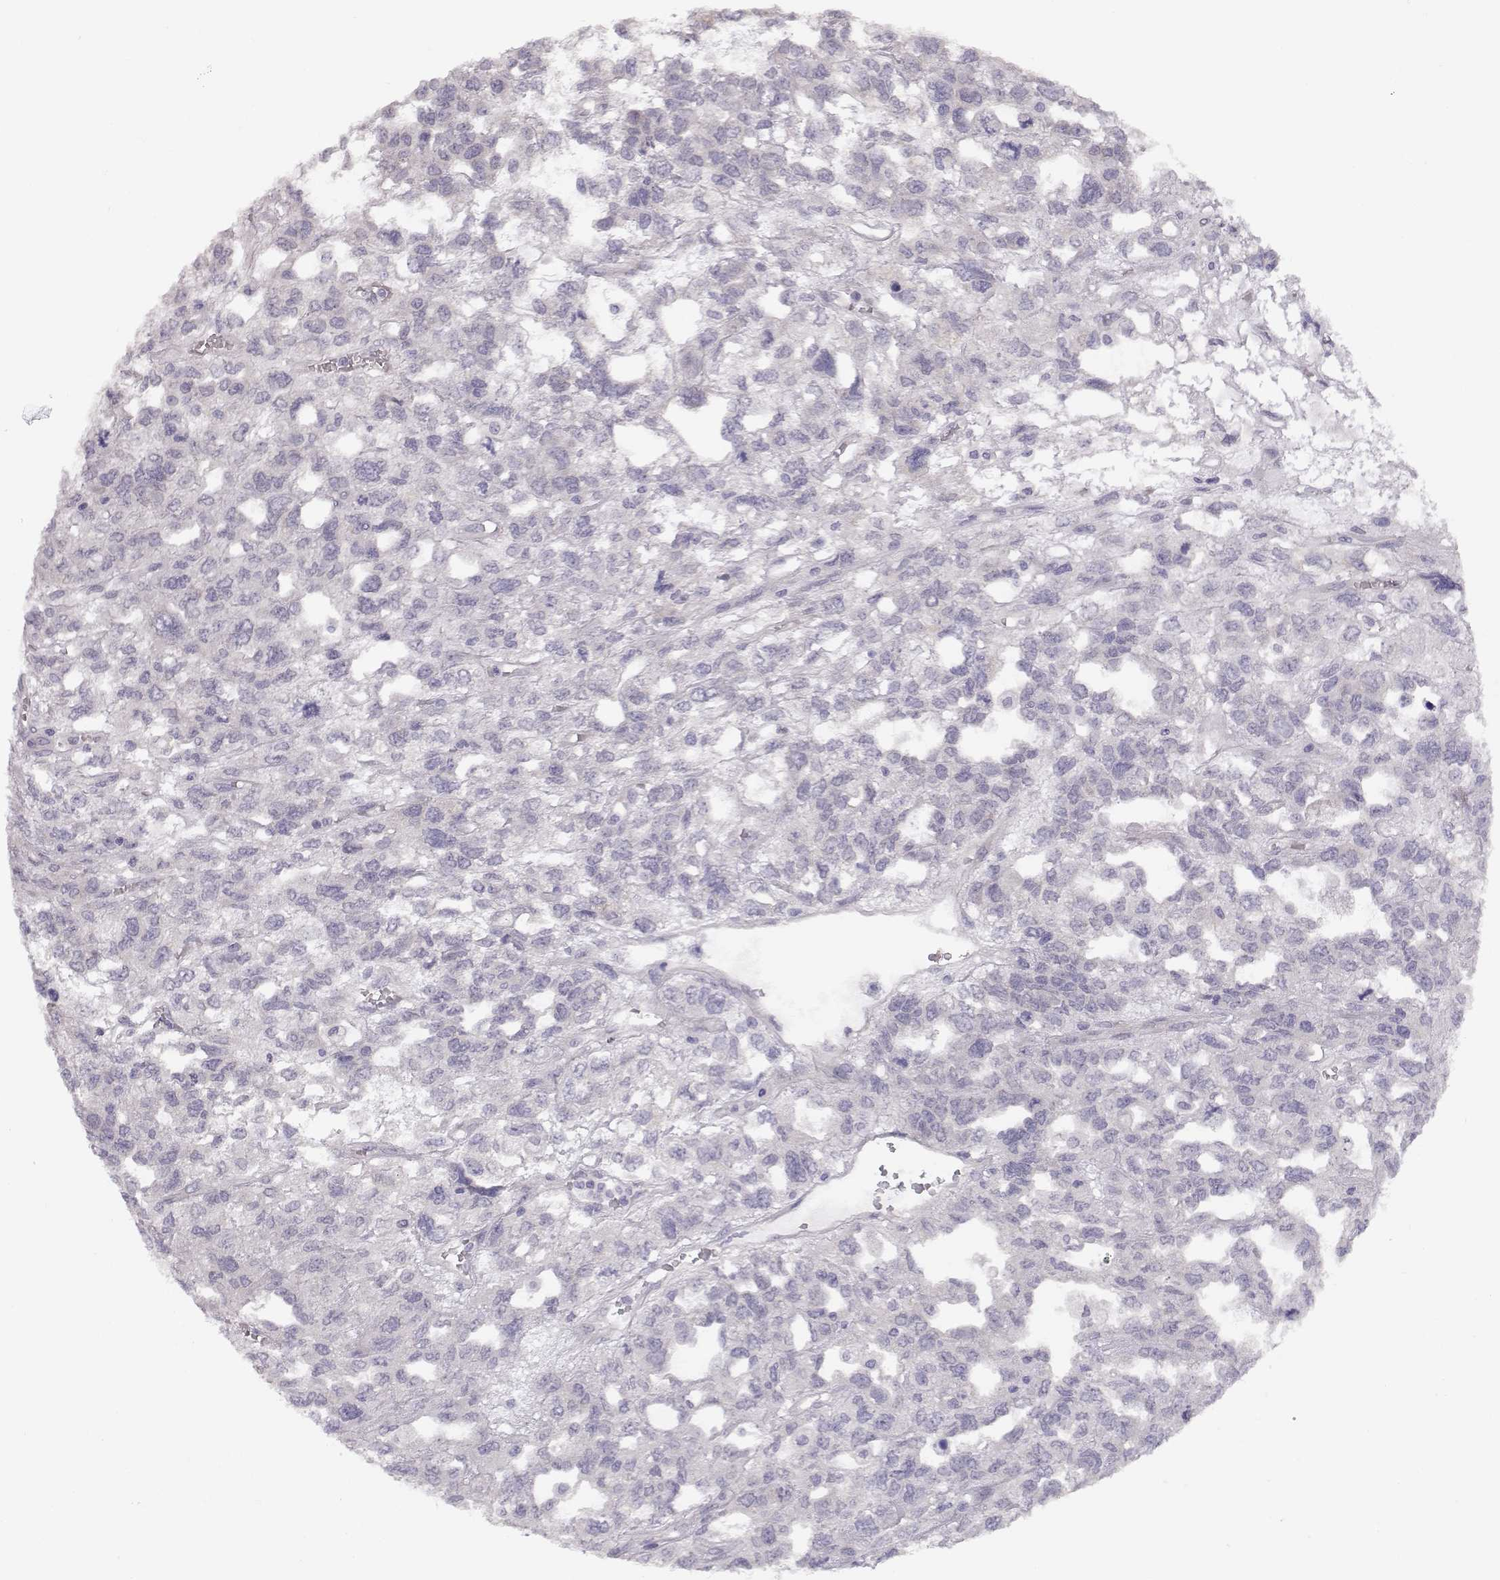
{"staining": {"intensity": "negative", "quantity": "none", "location": "none"}, "tissue": "testis cancer", "cell_type": "Tumor cells", "image_type": "cancer", "snomed": [{"axis": "morphology", "description": "Seminoma, NOS"}, {"axis": "topography", "description": "Testis"}], "caption": "A photomicrograph of testis cancer (seminoma) stained for a protein demonstrates no brown staining in tumor cells. Brightfield microscopy of immunohistochemistry stained with DAB (3,3'-diaminobenzidine) (brown) and hematoxylin (blue), captured at high magnification.", "gene": "TTC26", "patient": {"sex": "male", "age": 52}}